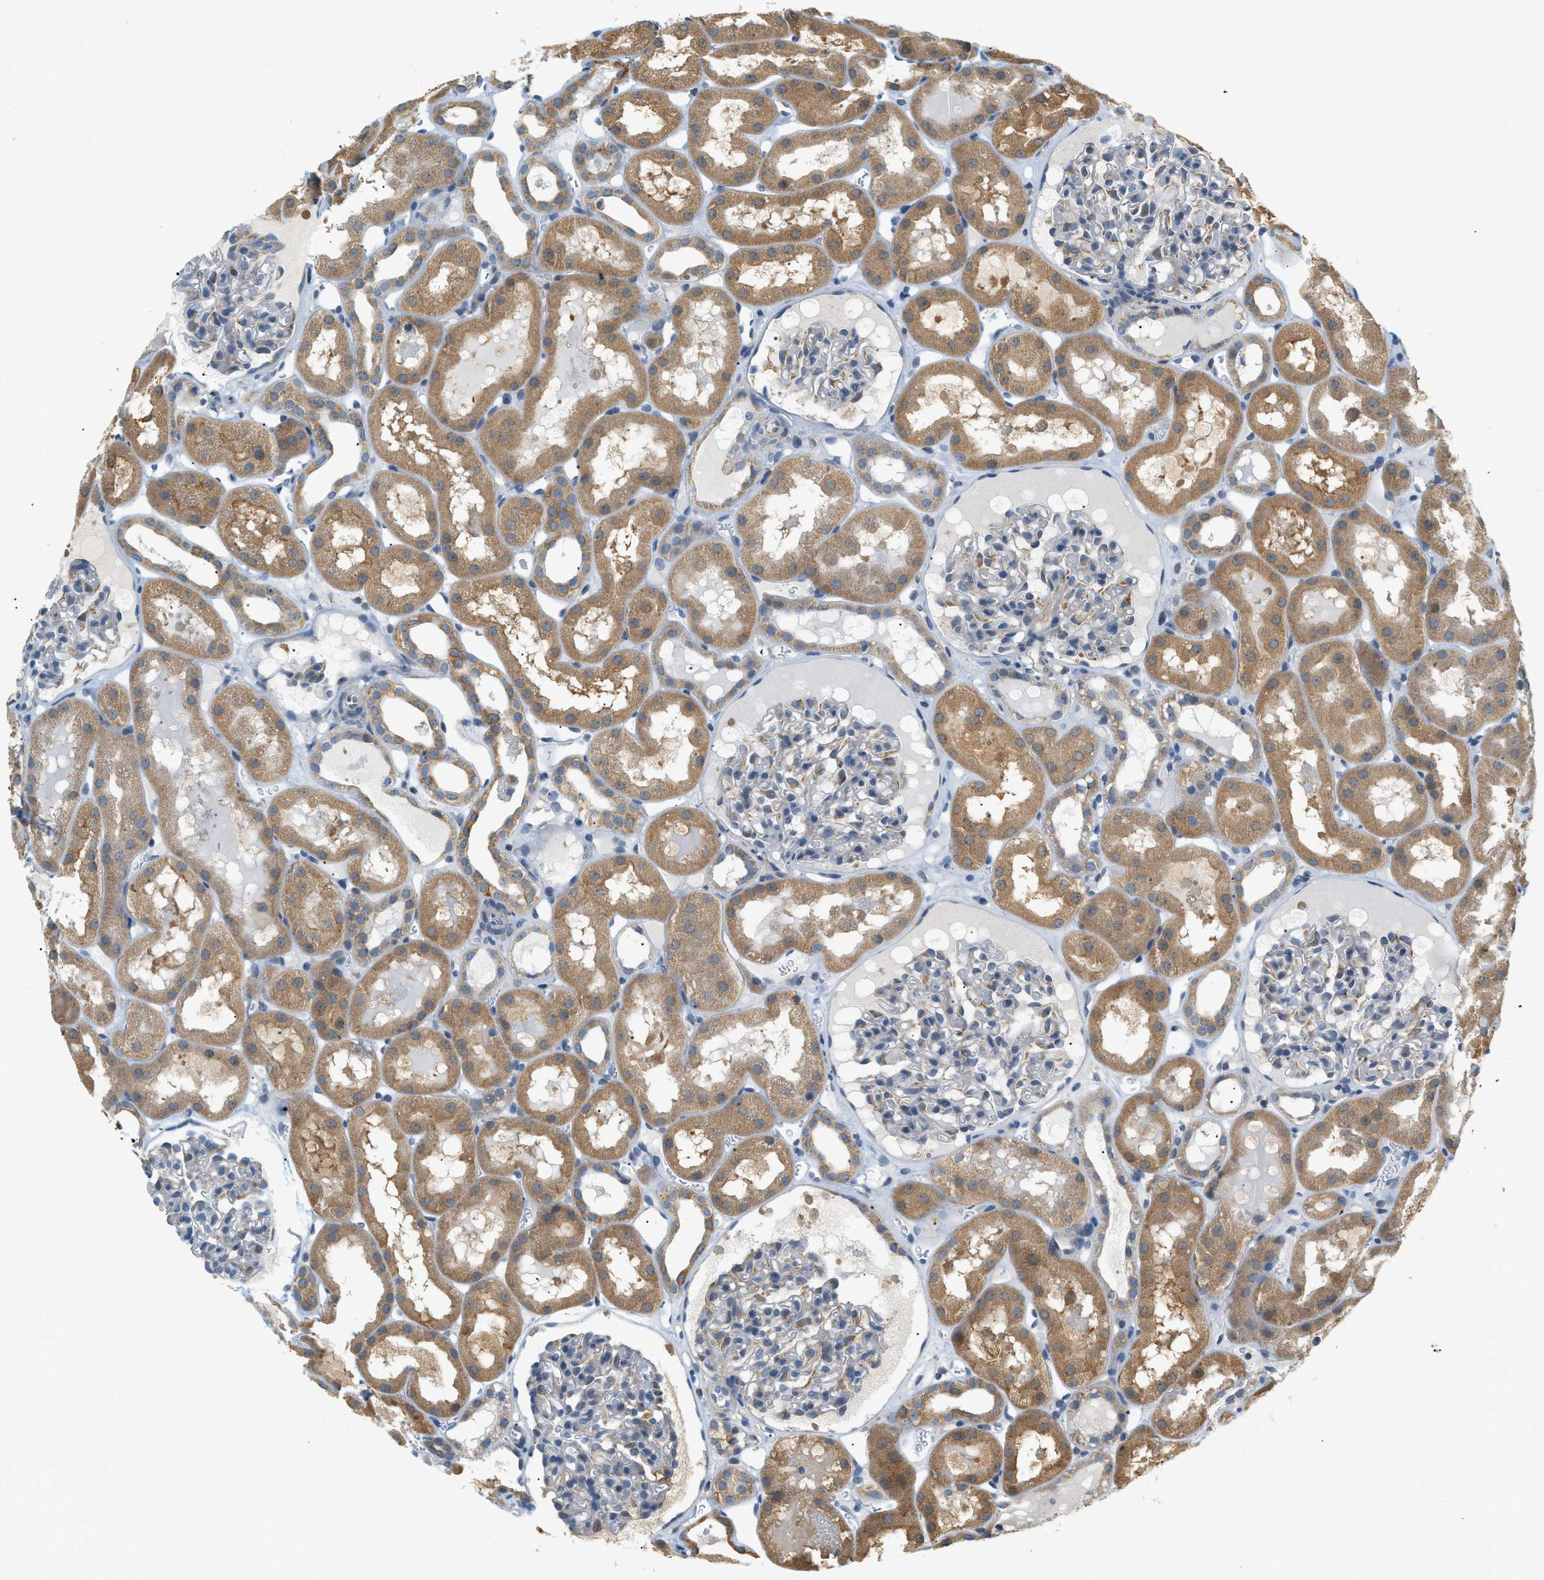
{"staining": {"intensity": "weak", "quantity": "<25%", "location": "cytoplasmic/membranous"}, "tissue": "kidney", "cell_type": "Cells in glomeruli", "image_type": "normal", "snomed": [{"axis": "morphology", "description": "Normal tissue, NOS"}, {"axis": "topography", "description": "Kidney"}, {"axis": "topography", "description": "Urinary bladder"}], "caption": "IHC micrograph of normal kidney: kidney stained with DAB reveals no significant protein staining in cells in glomeruli. Brightfield microscopy of IHC stained with DAB (brown) and hematoxylin (blue), captured at high magnification.", "gene": "PIGG", "patient": {"sex": "male", "age": 16}}